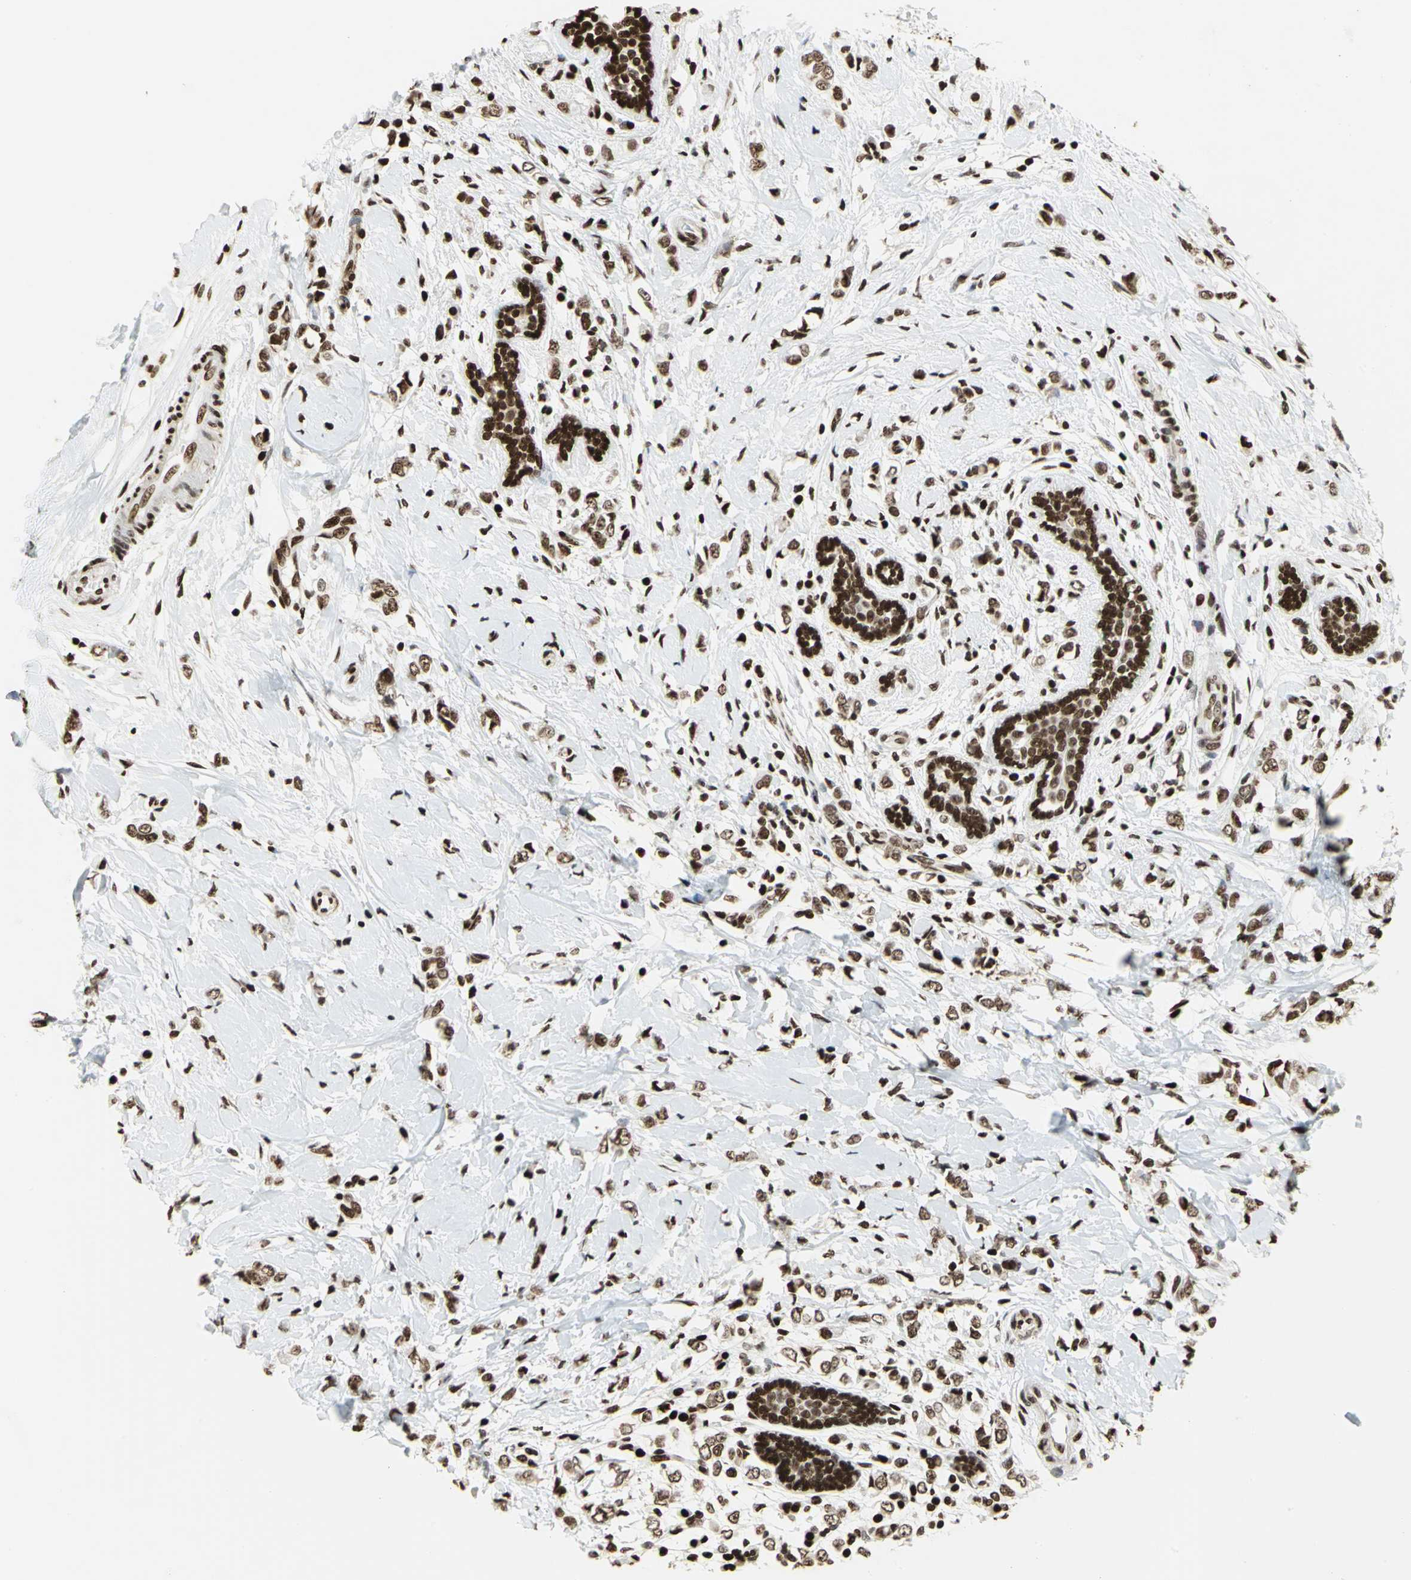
{"staining": {"intensity": "moderate", "quantity": ">75%", "location": "nuclear"}, "tissue": "breast cancer", "cell_type": "Tumor cells", "image_type": "cancer", "snomed": [{"axis": "morphology", "description": "Normal tissue, NOS"}, {"axis": "morphology", "description": "Lobular carcinoma"}, {"axis": "topography", "description": "Breast"}], "caption": "Protein staining of breast cancer tissue exhibits moderate nuclear expression in approximately >75% of tumor cells.", "gene": "HMGB1", "patient": {"sex": "female", "age": 47}}